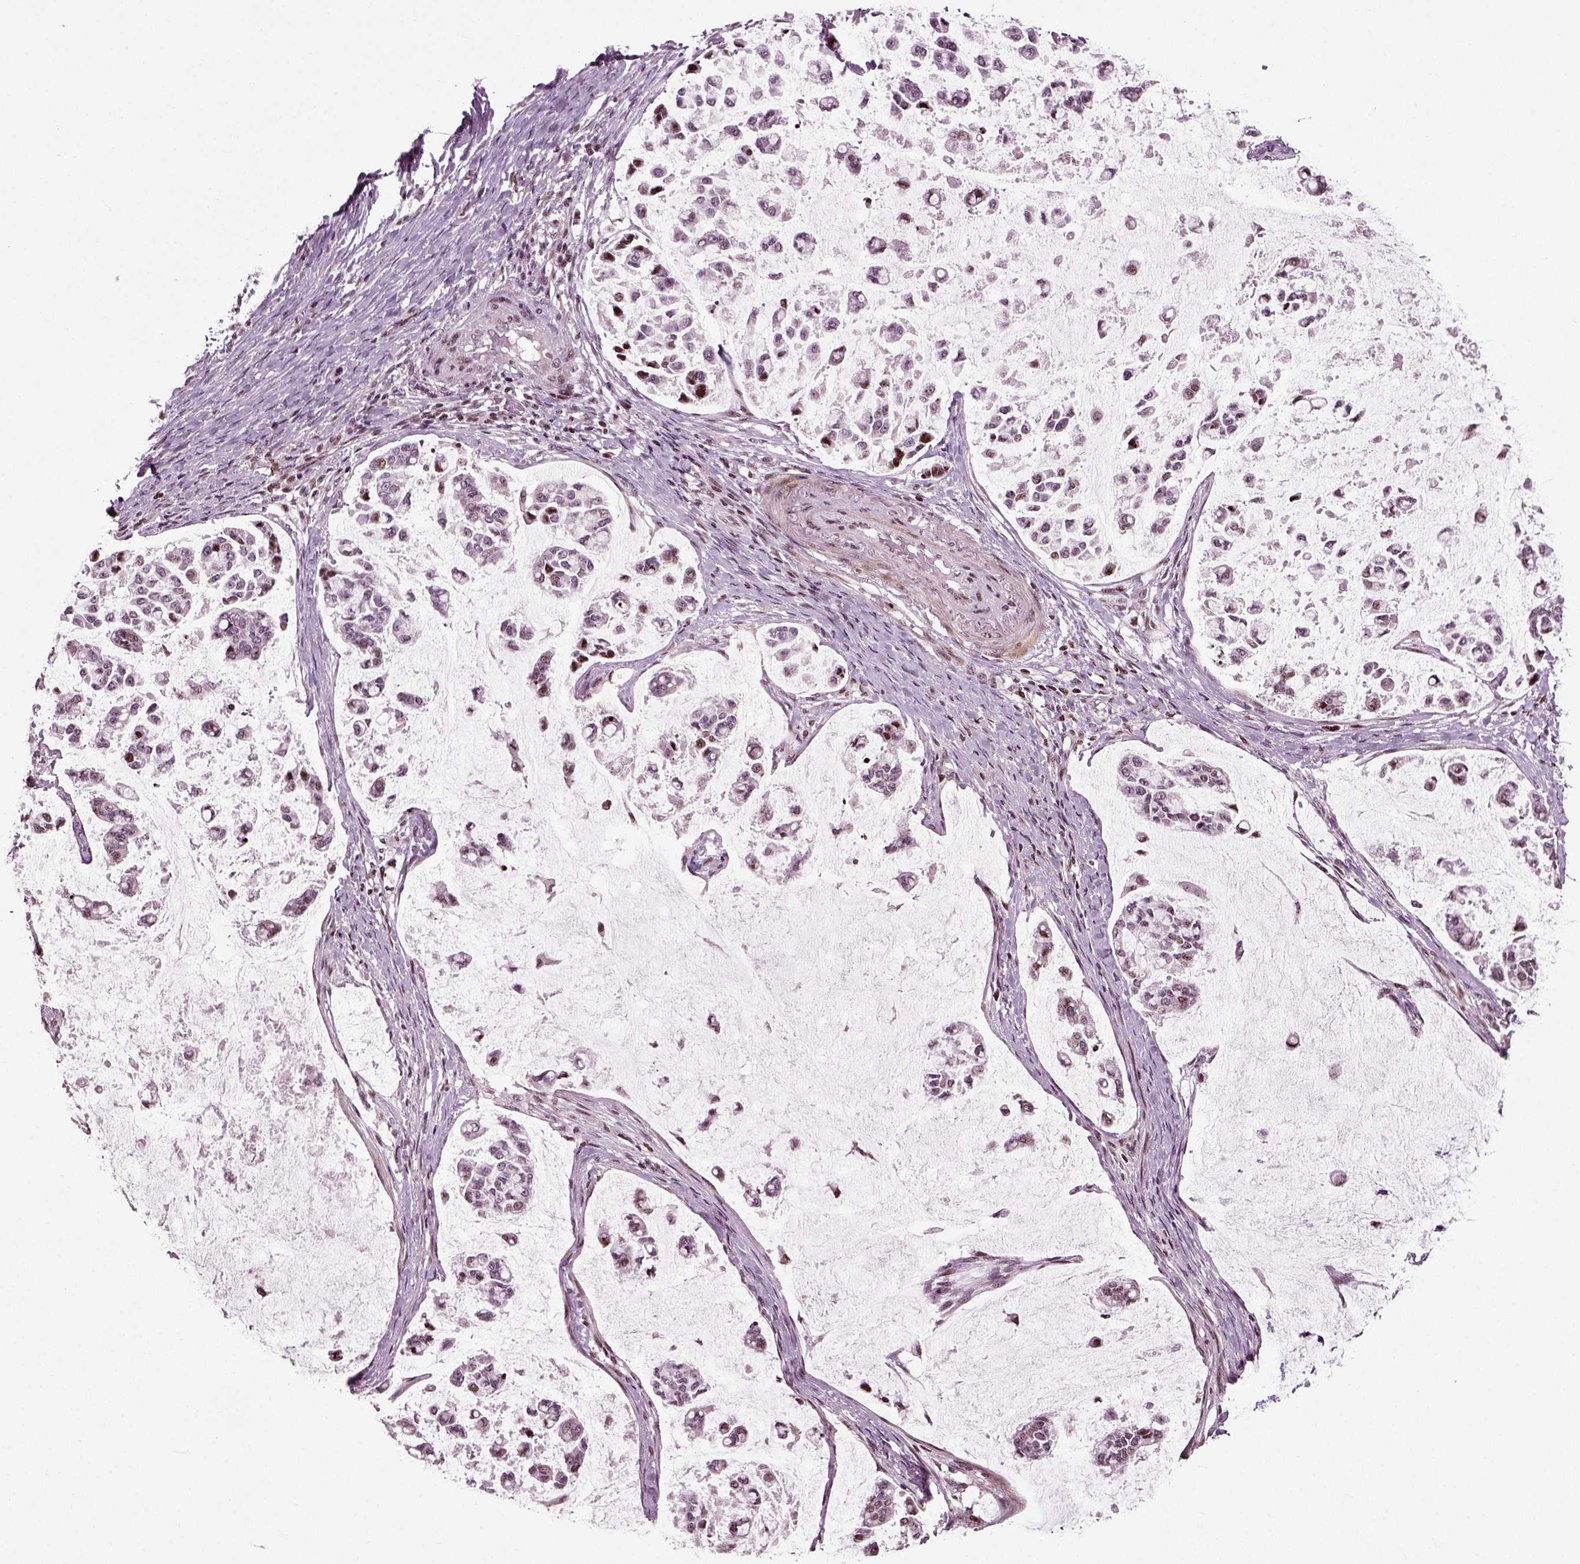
{"staining": {"intensity": "moderate", "quantity": "<25%", "location": "nuclear"}, "tissue": "stomach cancer", "cell_type": "Tumor cells", "image_type": "cancer", "snomed": [{"axis": "morphology", "description": "Adenocarcinoma, NOS"}, {"axis": "topography", "description": "Stomach"}], "caption": "A micrograph showing moderate nuclear staining in about <25% of tumor cells in adenocarcinoma (stomach), as visualized by brown immunohistochemical staining.", "gene": "HEYL", "patient": {"sex": "male", "age": 82}}